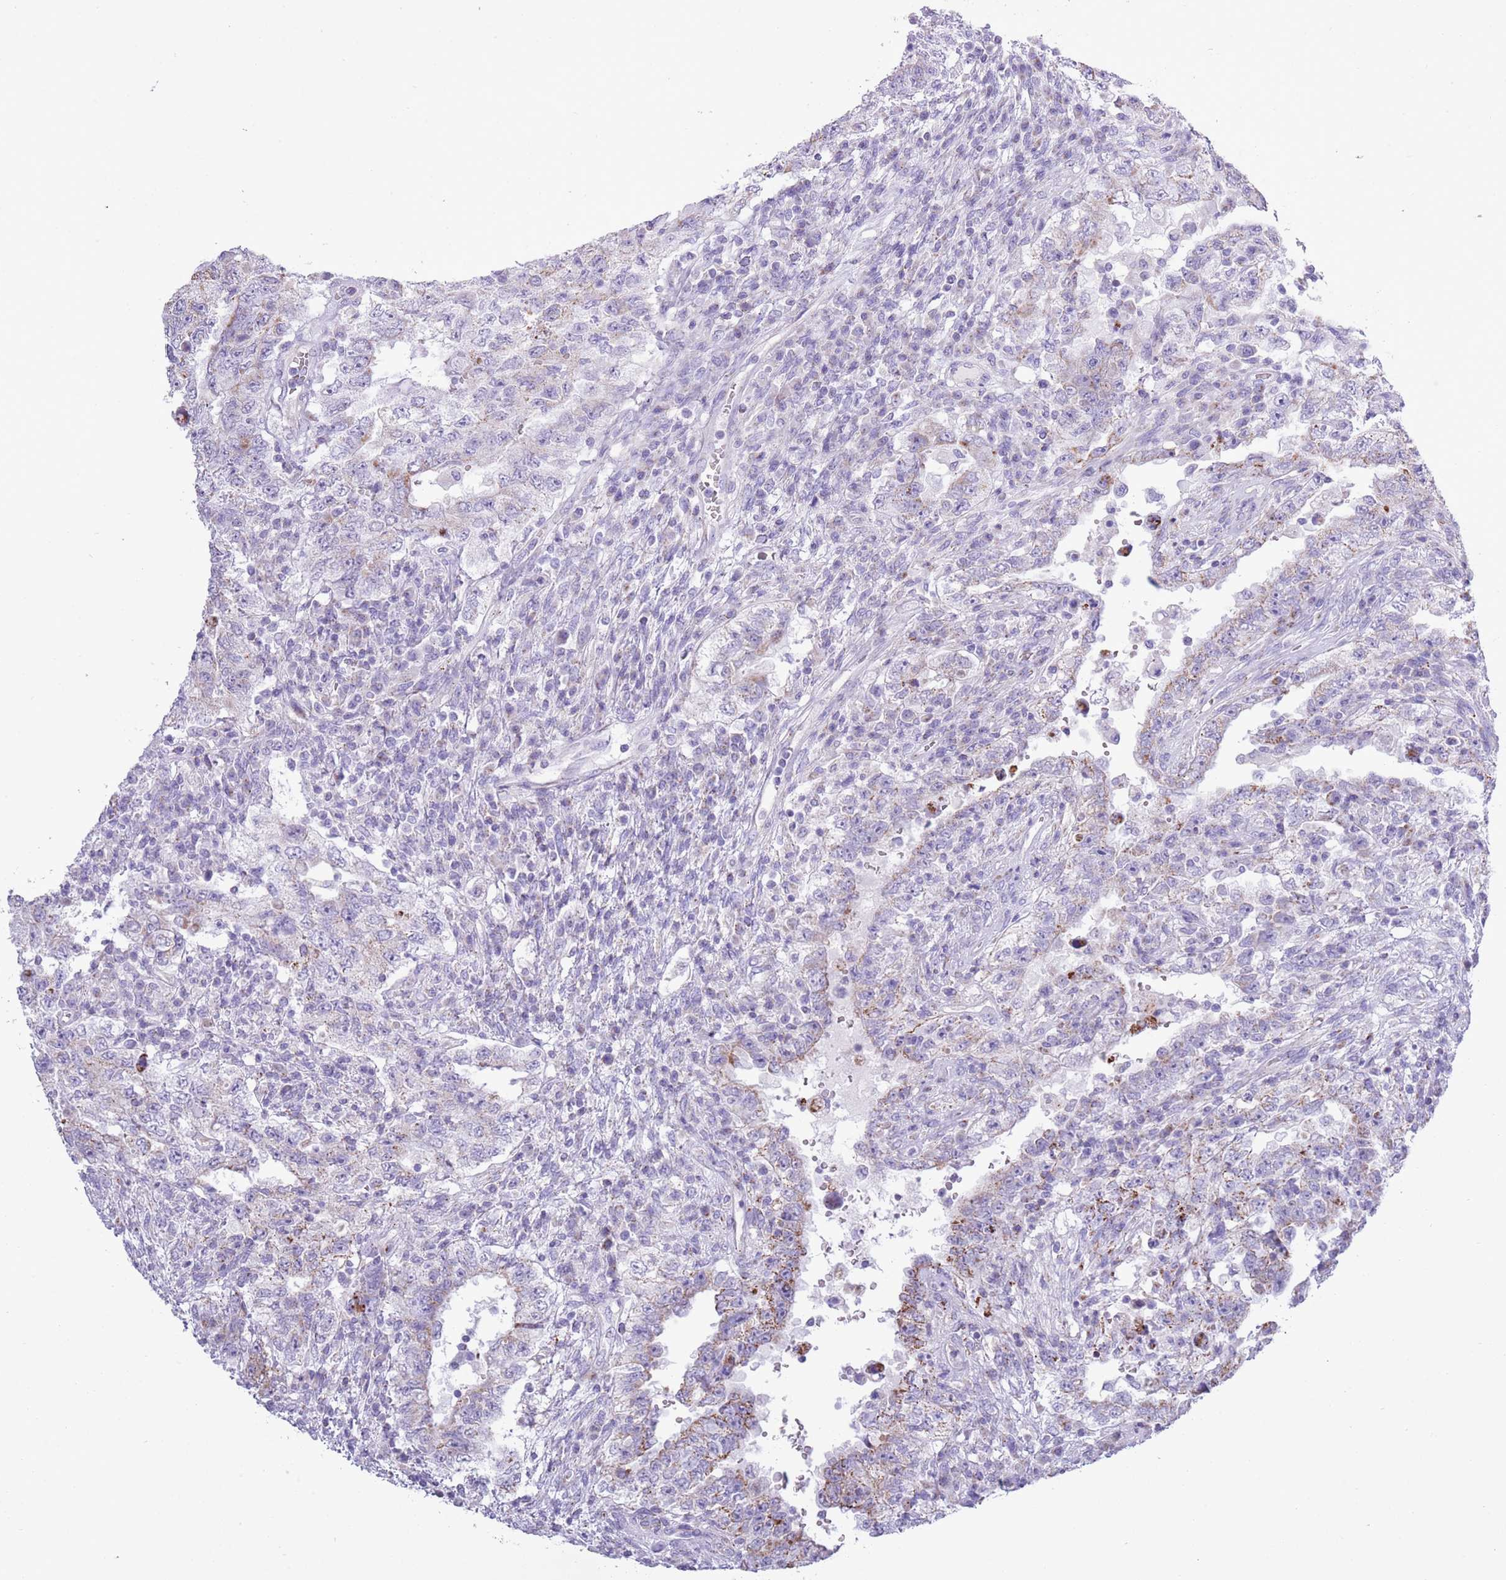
{"staining": {"intensity": "moderate", "quantity": "<25%", "location": "cytoplasmic/membranous"}, "tissue": "testis cancer", "cell_type": "Tumor cells", "image_type": "cancer", "snomed": [{"axis": "morphology", "description": "Carcinoma, Embryonal, NOS"}, {"axis": "topography", "description": "Testis"}], "caption": "Human testis cancer stained for a protein (brown) shows moderate cytoplasmic/membranous positive positivity in approximately <25% of tumor cells.", "gene": "MOCOS", "patient": {"sex": "male", "age": 26}}